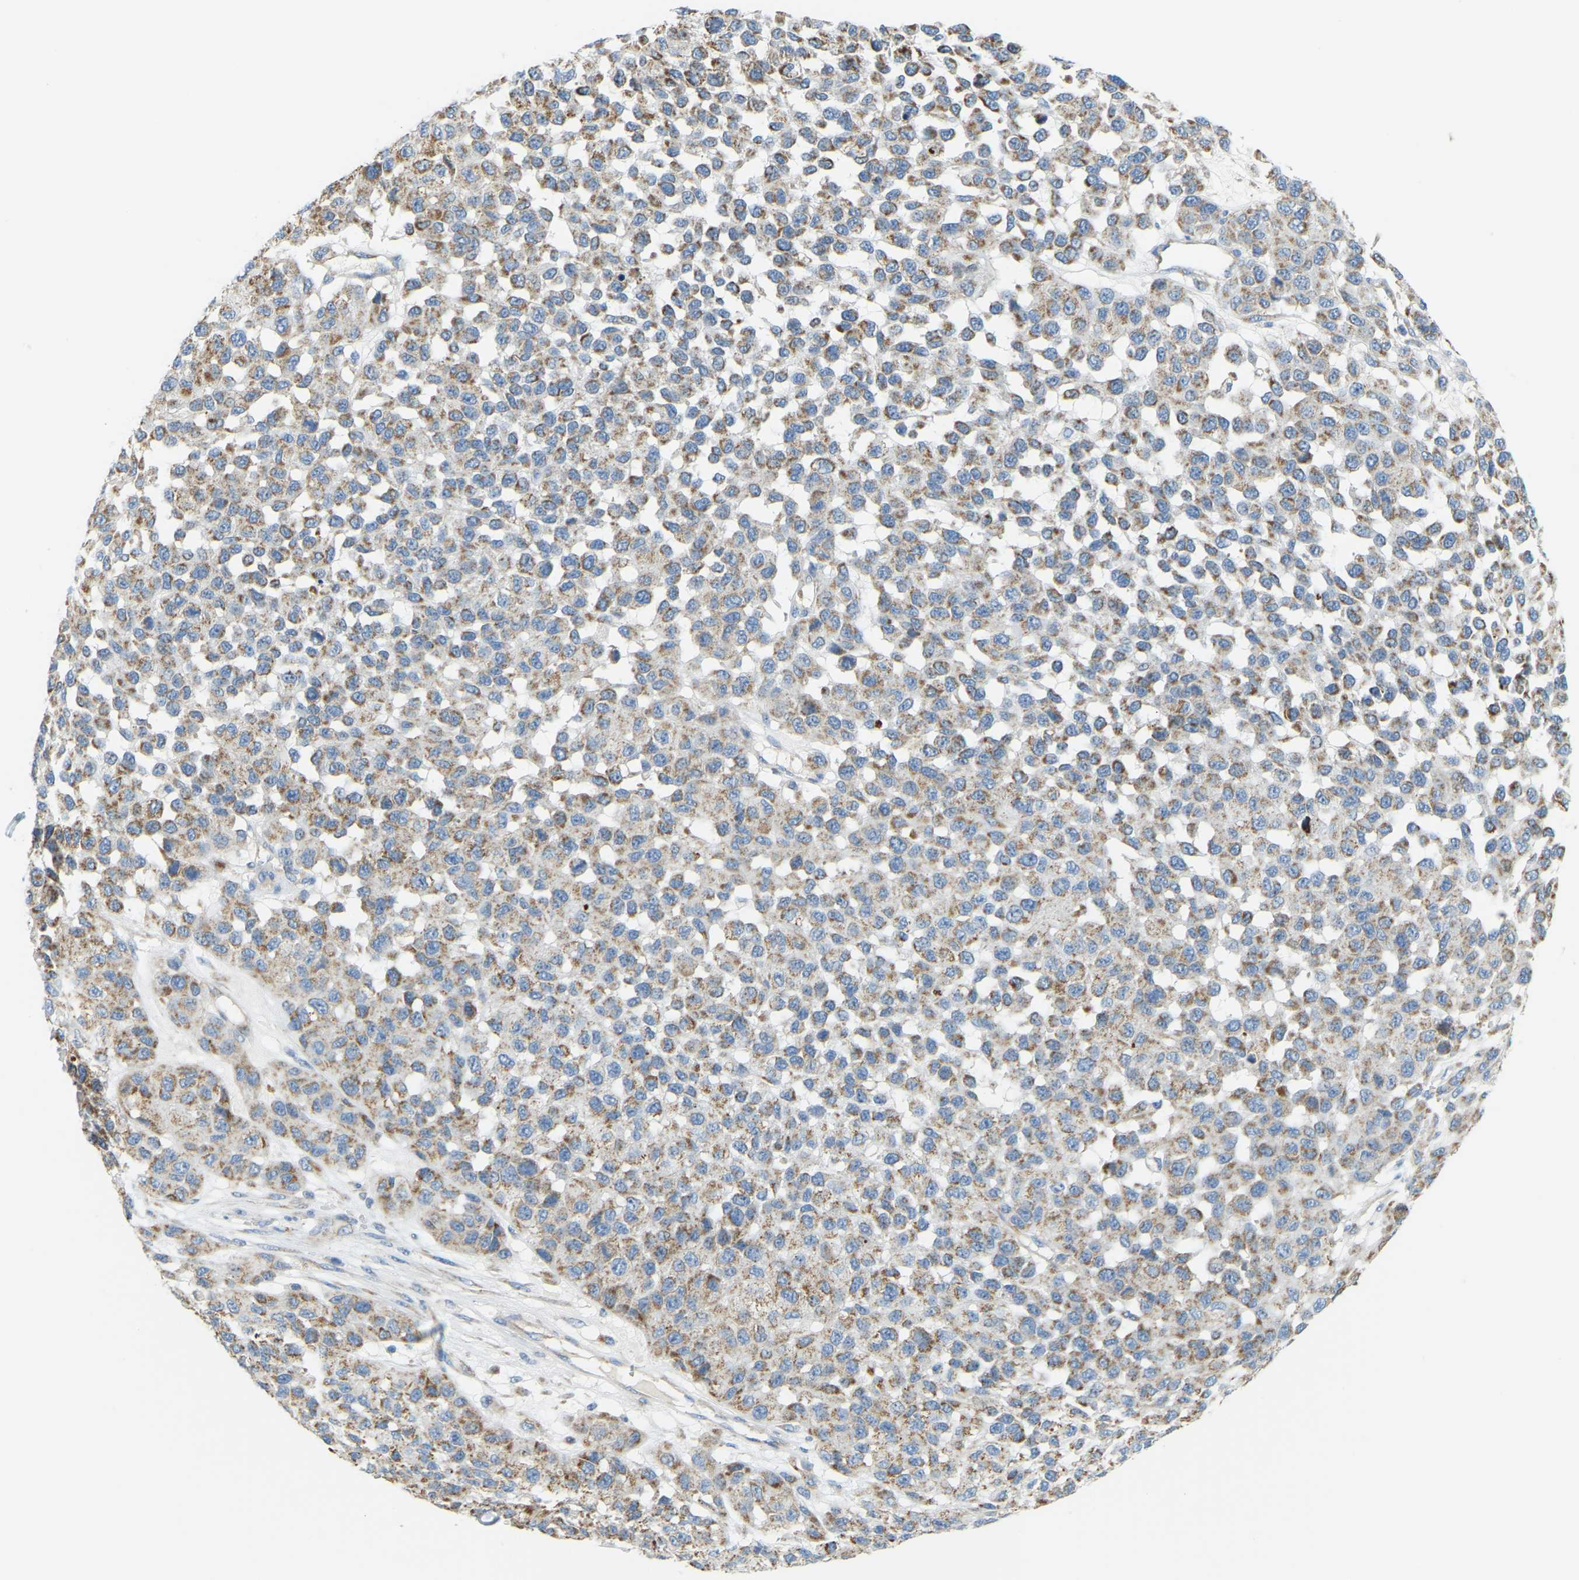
{"staining": {"intensity": "moderate", "quantity": ">75%", "location": "cytoplasmic/membranous"}, "tissue": "melanoma", "cell_type": "Tumor cells", "image_type": "cancer", "snomed": [{"axis": "morphology", "description": "Malignant melanoma, NOS"}, {"axis": "topography", "description": "Skin"}], "caption": "DAB (3,3'-diaminobenzidine) immunohistochemical staining of human malignant melanoma shows moderate cytoplasmic/membranous protein staining in about >75% of tumor cells.", "gene": "GDA", "patient": {"sex": "male", "age": 62}}